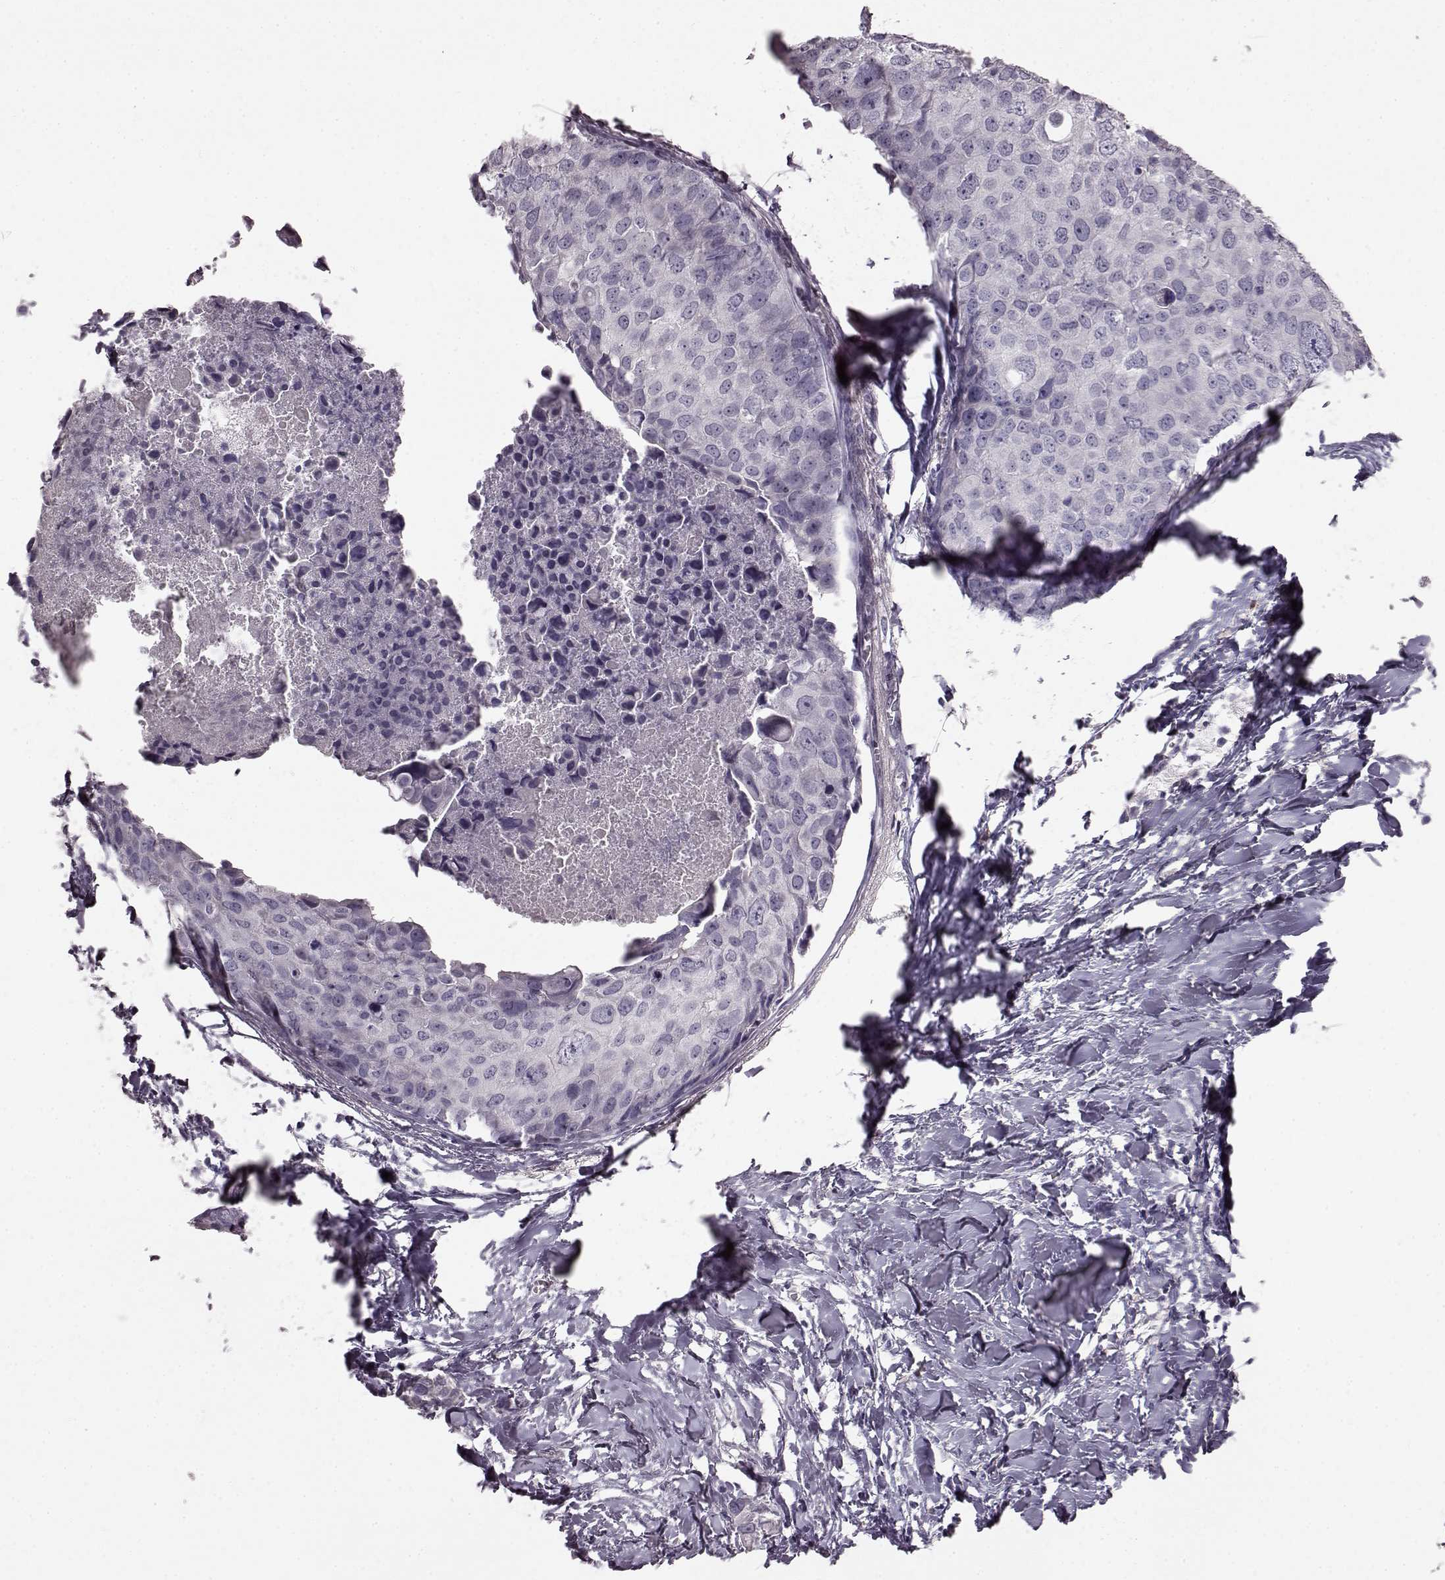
{"staining": {"intensity": "negative", "quantity": "none", "location": "none"}, "tissue": "breast cancer", "cell_type": "Tumor cells", "image_type": "cancer", "snomed": [{"axis": "morphology", "description": "Duct carcinoma"}, {"axis": "topography", "description": "Breast"}], "caption": "Photomicrograph shows no significant protein positivity in tumor cells of breast invasive ductal carcinoma.", "gene": "TCHHL1", "patient": {"sex": "female", "age": 38}}